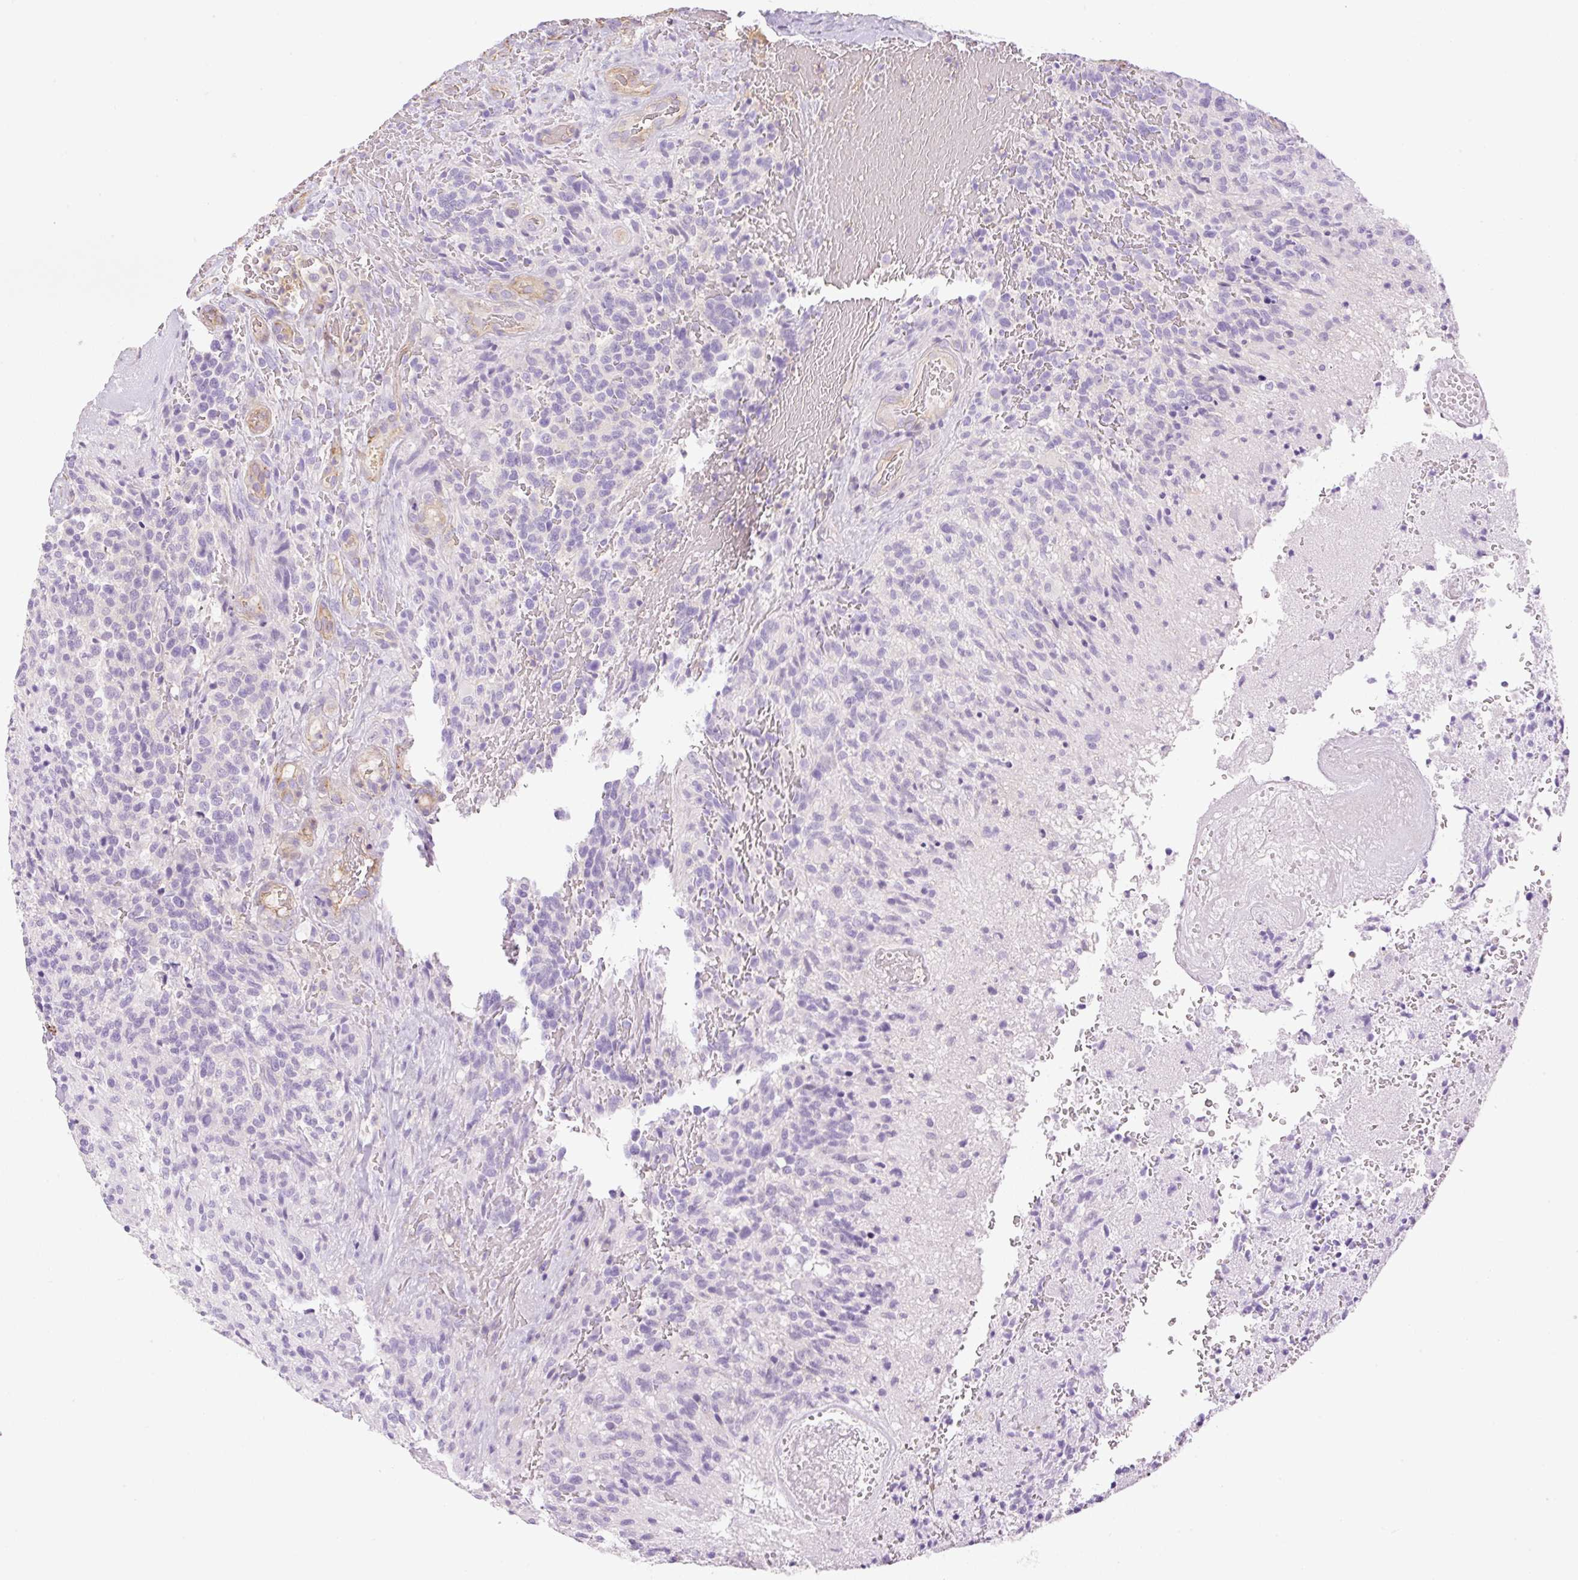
{"staining": {"intensity": "negative", "quantity": "none", "location": "none"}, "tissue": "glioma", "cell_type": "Tumor cells", "image_type": "cancer", "snomed": [{"axis": "morphology", "description": "Glioma, malignant, High grade"}, {"axis": "topography", "description": "Brain"}], "caption": "Tumor cells are negative for brown protein staining in glioma. (Immunohistochemistry (ihc), brightfield microscopy, high magnification).", "gene": "EHD3", "patient": {"sex": "male", "age": 36}}